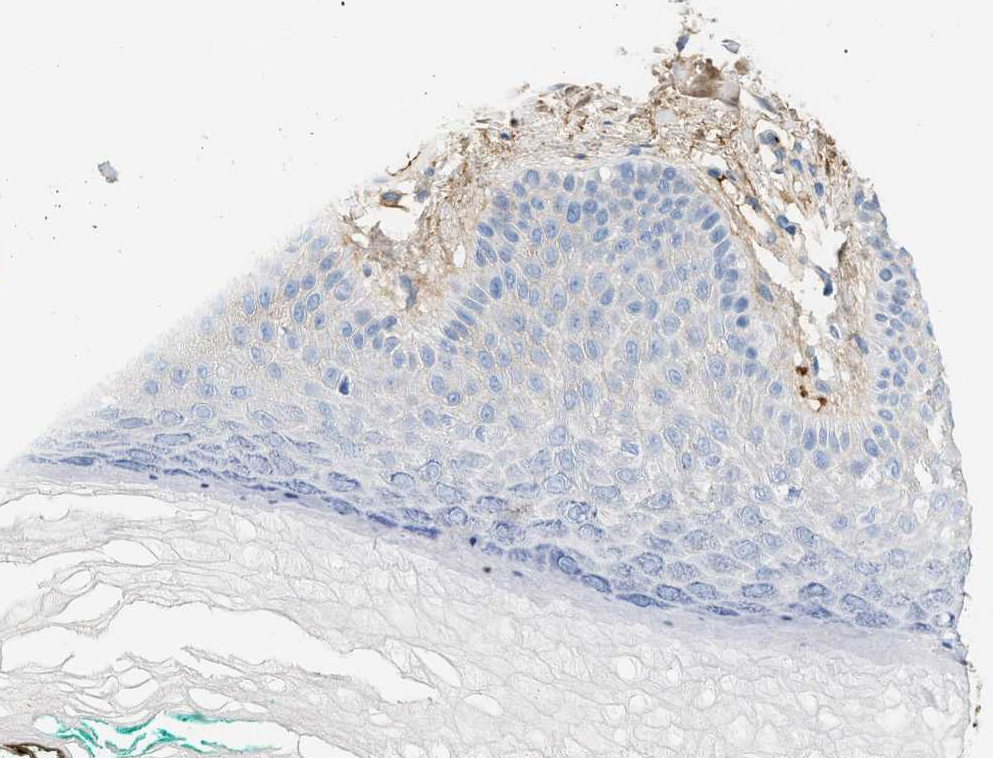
{"staining": {"intensity": "negative", "quantity": "none", "location": "none"}, "tissue": "skin", "cell_type": "Keratinocytes", "image_type": "normal", "snomed": [{"axis": "morphology", "description": "Normal tissue, NOS"}, {"axis": "topography", "description": "Skin"}], "caption": "Image shows no significant protein staining in keratinocytes of normal skin.", "gene": "CFH", "patient": {"sex": "male", "age": 26}}